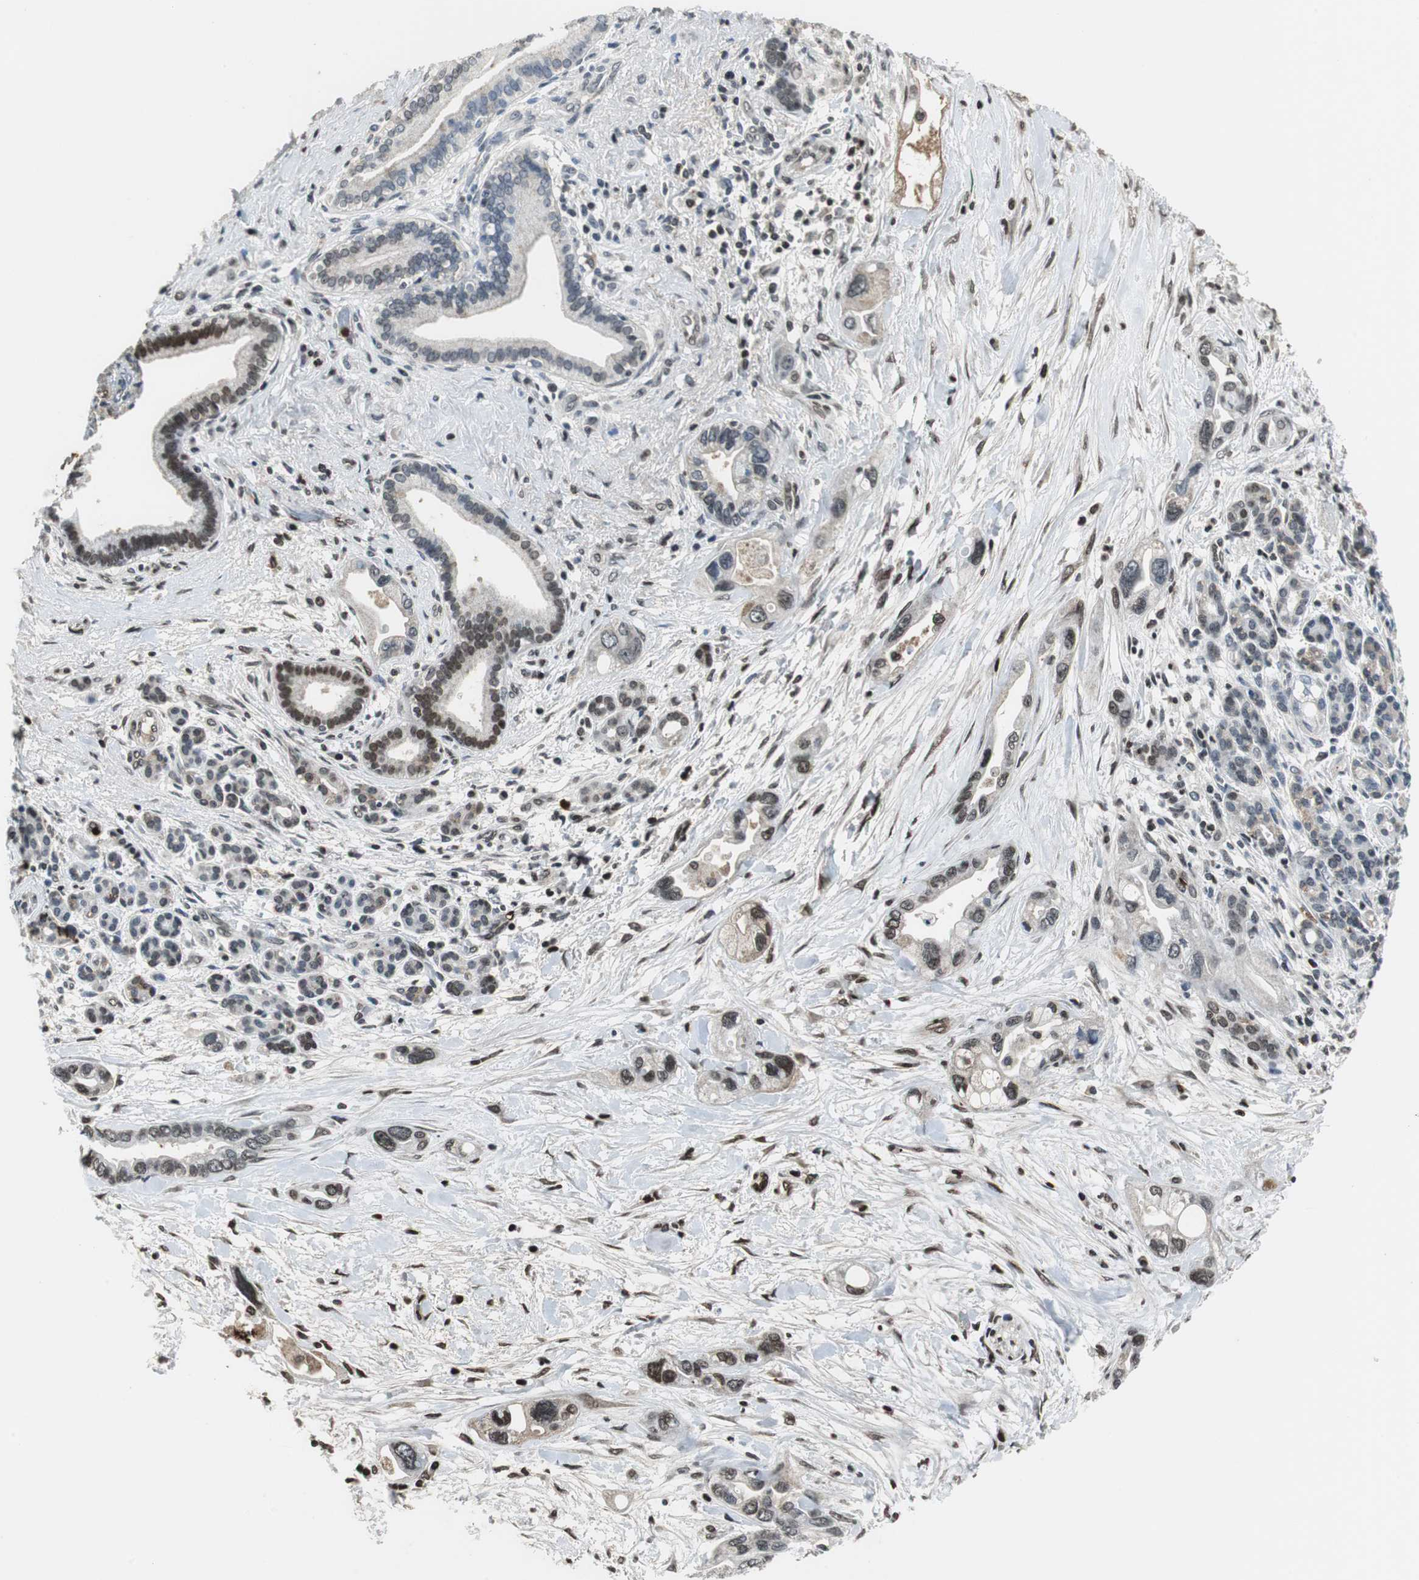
{"staining": {"intensity": "weak", "quantity": "25%-75%", "location": "cytoplasmic/membranous,nuclear"}, "tissue": "pancreatic cancer", "cell_type": "Tumor cells", "image_type": "cancer", "snomed": [{"axis": "morphology", "description": "Adenocarcinoma, NOS"}, {"axis": "topography", "description": "Pancreas"}], "caption": "Pancreatic cancer (adenocarcinoma) tissue reveals weak cytoplasmic/membranous and nuclear staining in approximately 25%-75% of tumor cells (IHC, brightfield microscopy, high magnification).", "gene": "ORM1", "patient": {"sex": "female", "age": 77}}